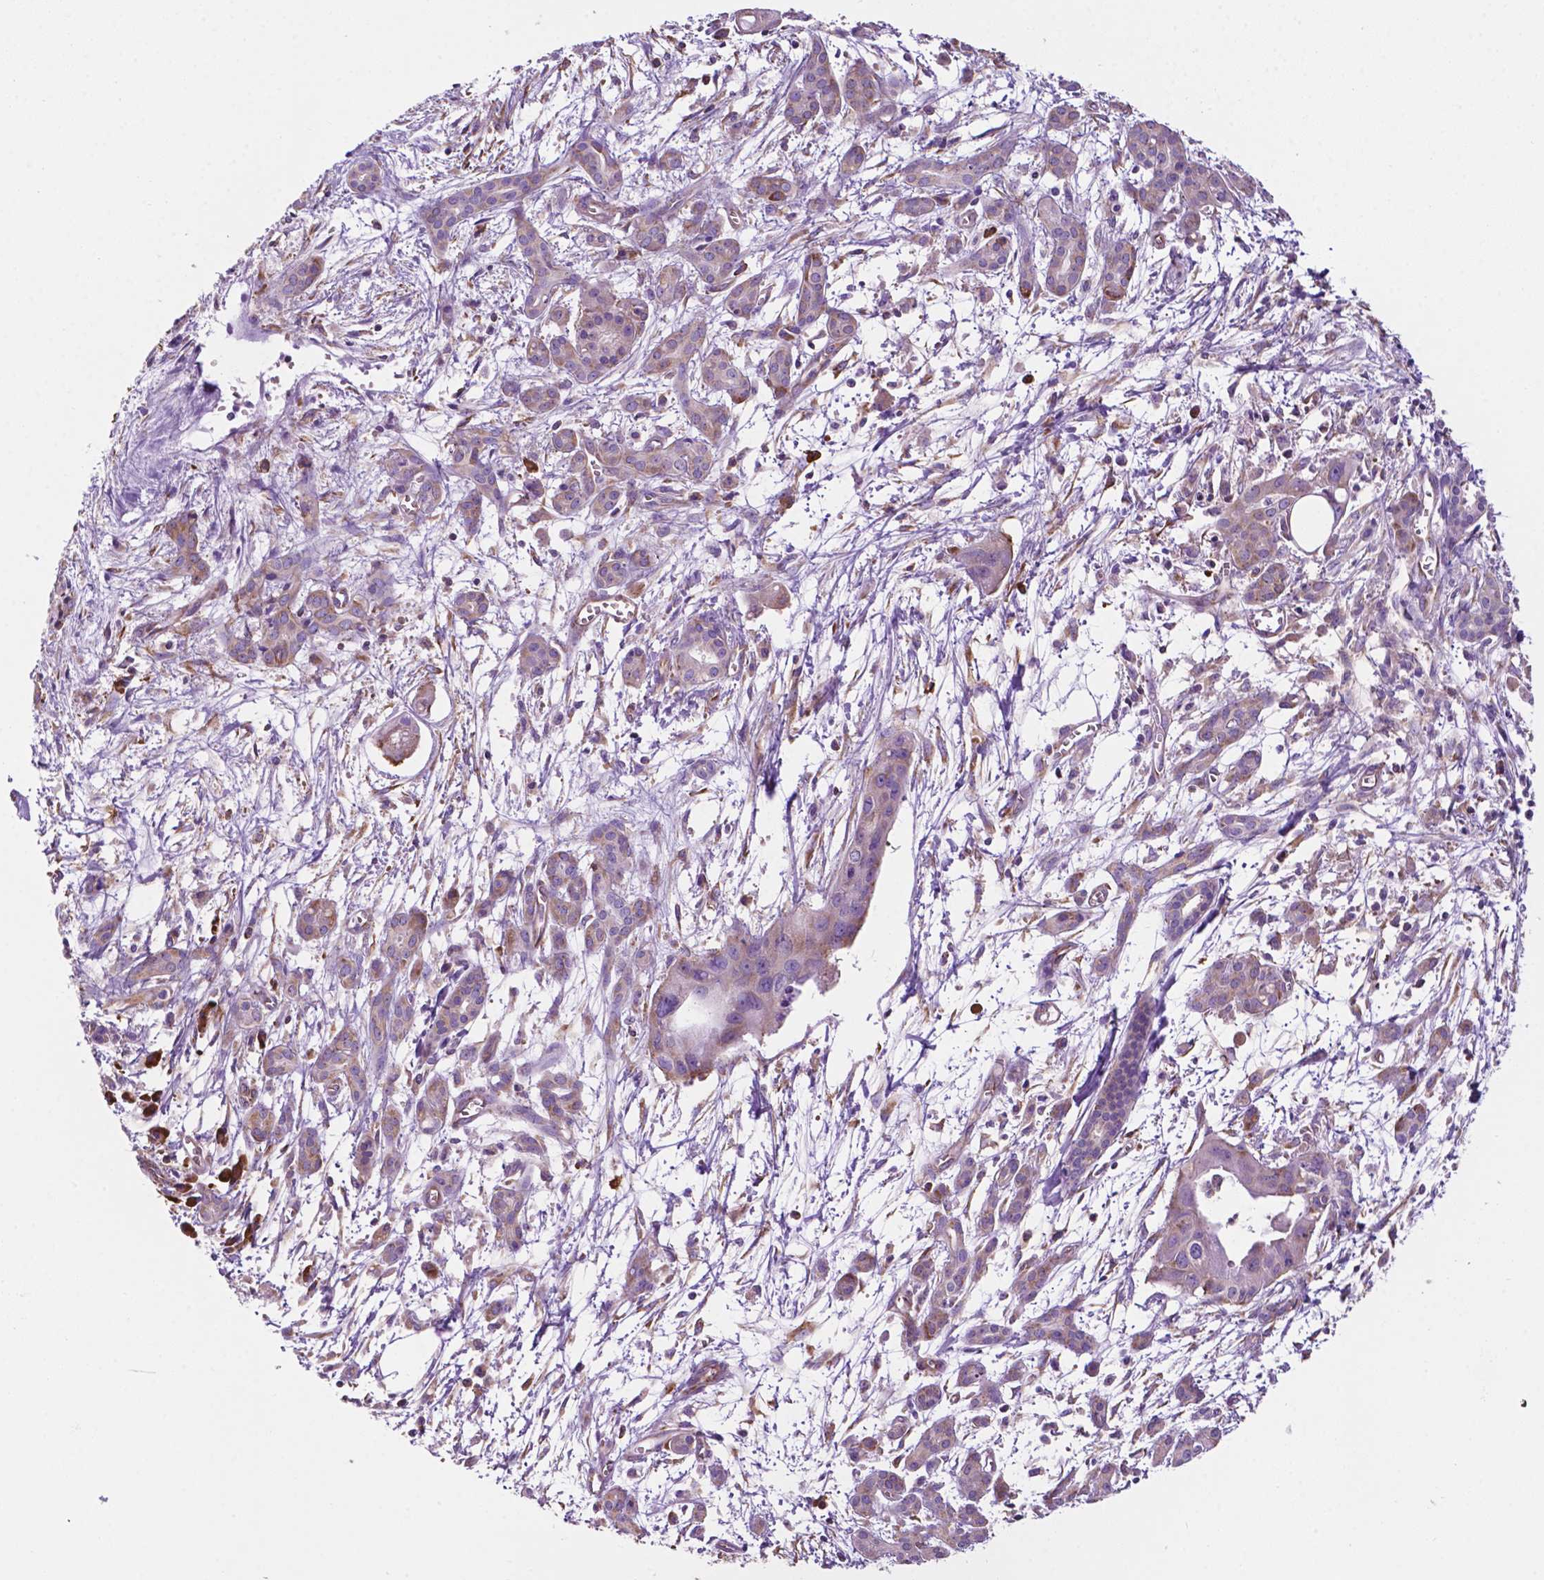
{"staining": {"intensity": "weak", "quantity": "<25%", "location": "cytoplasmic/membranous"}, "tissue": "pancreatic cancer", "cell_type": "Tumor cells", "image_type": "cancer", "snomed": [{"axis": "morphology", "description": "Adenocarcinoma, NOS"}, {"axis": "topography", "description": "Pancreas"}], "caption": "This micrograph is of pancreatic cancer (adenocarcinoma) stained with IHC to label a protein in brown with the nuclei are counter-stained blue. There is no expression in tumor cells.", "gene": "RPL29", "patient": {"sex": "male", "age": 60}}